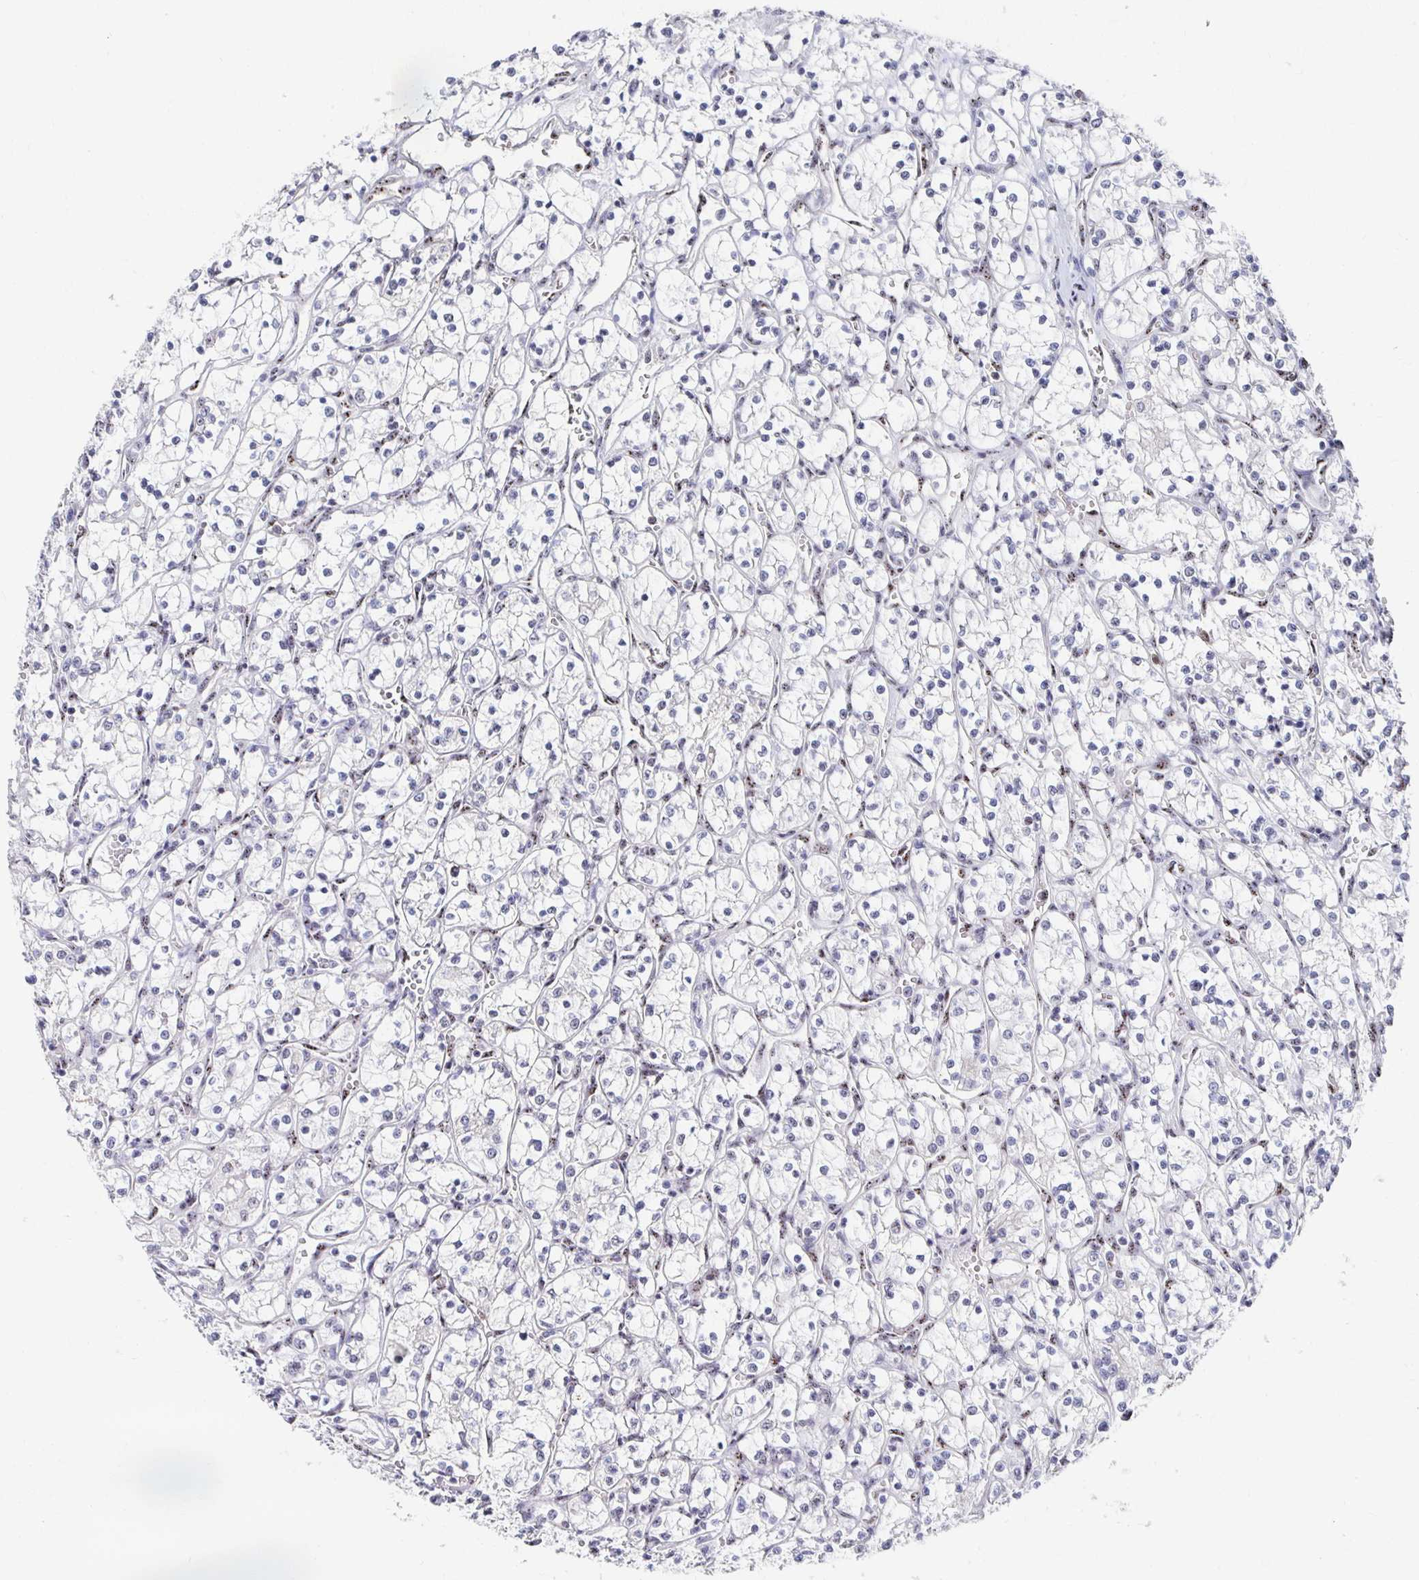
{"staining": {"intensity": "negative", "quantity": "none", "location": "none"}, "tissue": "renal cancer", "cell_type": "Tumor cells", "image_type": "cancer", "snomed": [{"axis": "morphology", "description": "Adenocarcinoma, NOS"}, {"axis": "topography", "description": "Kidney"}], "caption": "Immunohistochemistry of human renal cancer demonstrates no staining in tumor cells.", "gene": "CLIC3", "patient": {"sex": "female", "age": 69}}